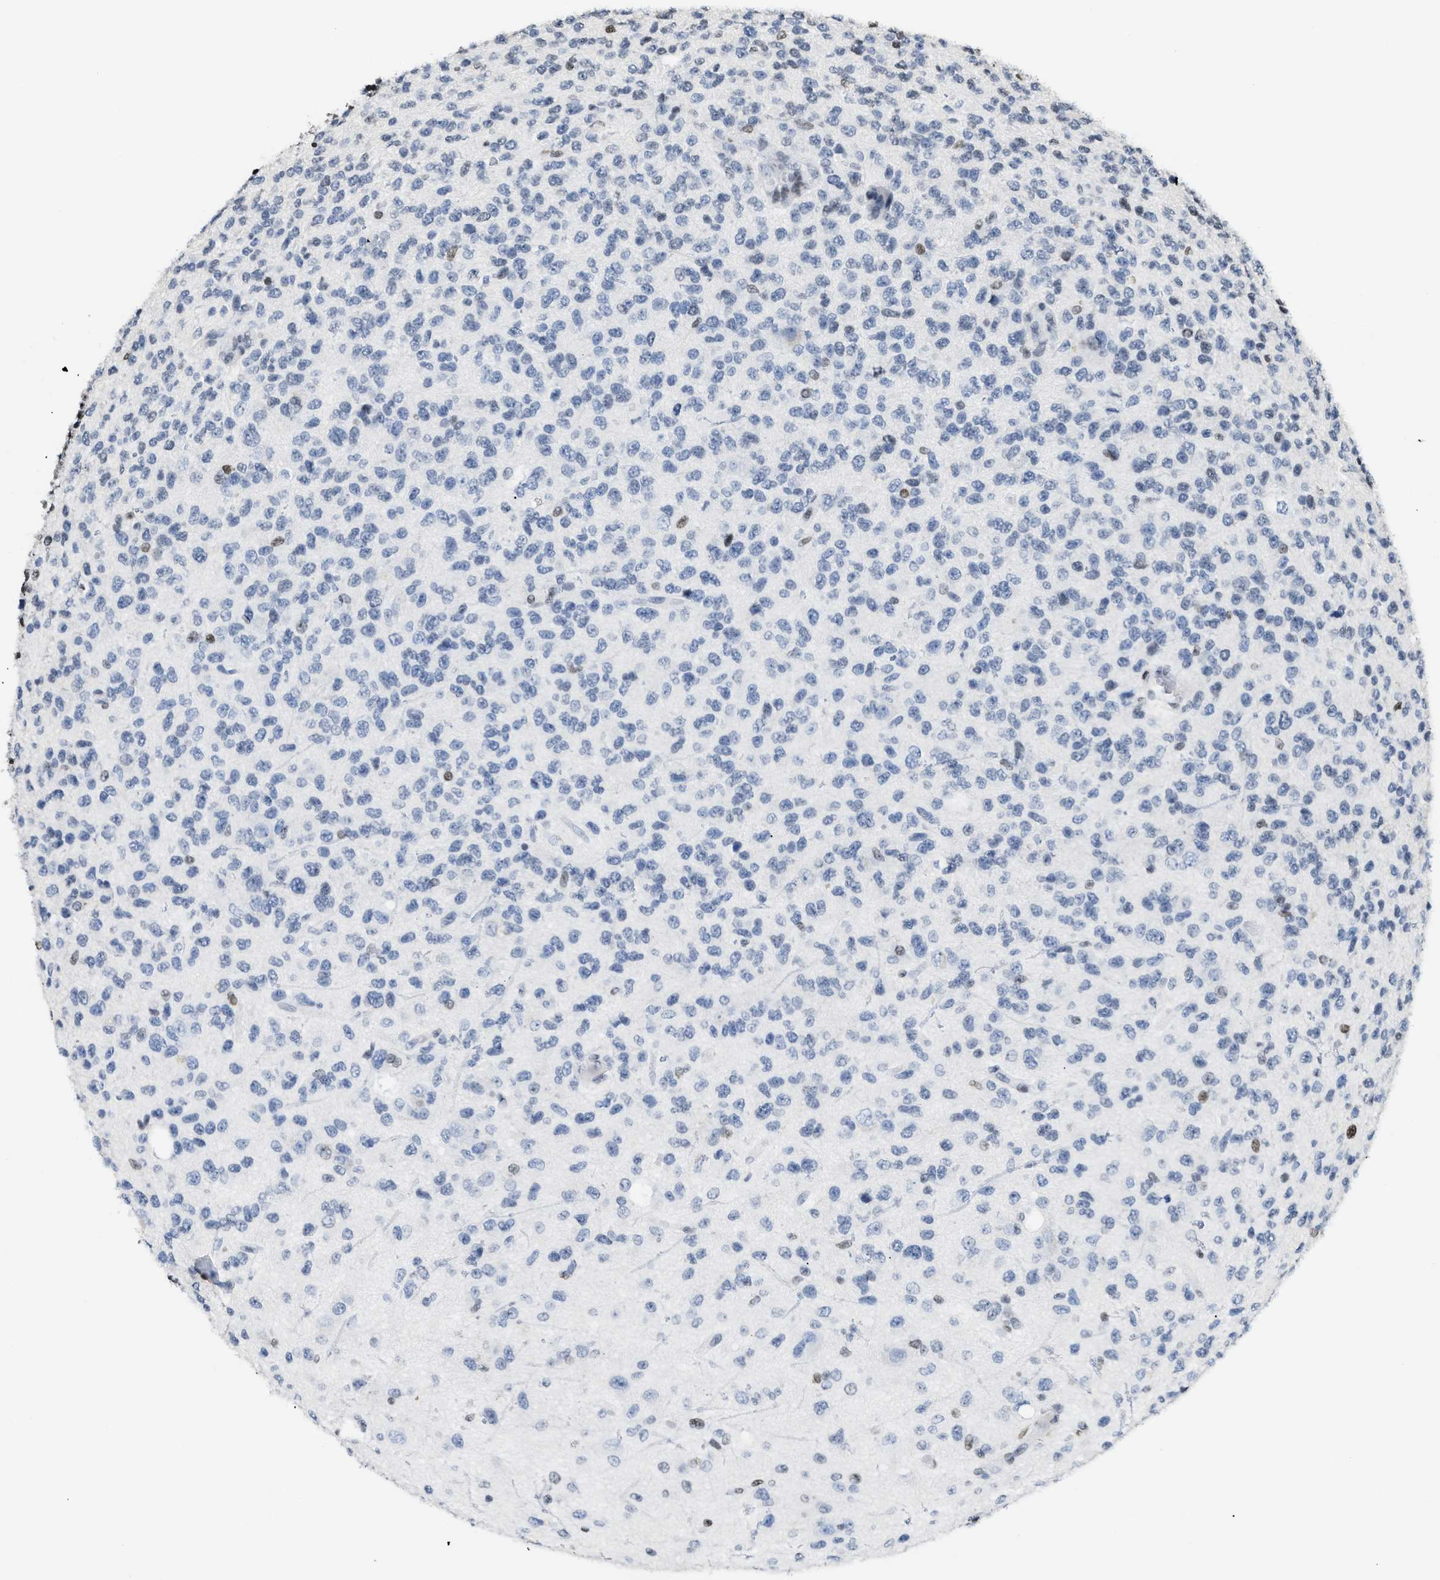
{"staining": {"intensity": "weak", "quantity": "<25%", "location": "nuclear"}, "tissue": "glioma", "cell_type": "Tumor cells", "image_type": "cancer", "snomed": [{"axis": "morphology", "description": "Glioma, malignant, High grade"}, {"axis": "topography", "description": "pancreas cauda"}], "caption": "The micrograph exhibits no significant expression in tumor cells of glioma.", "gene": "HMGN2", "patient": {"sex": "male", "age": 60}}